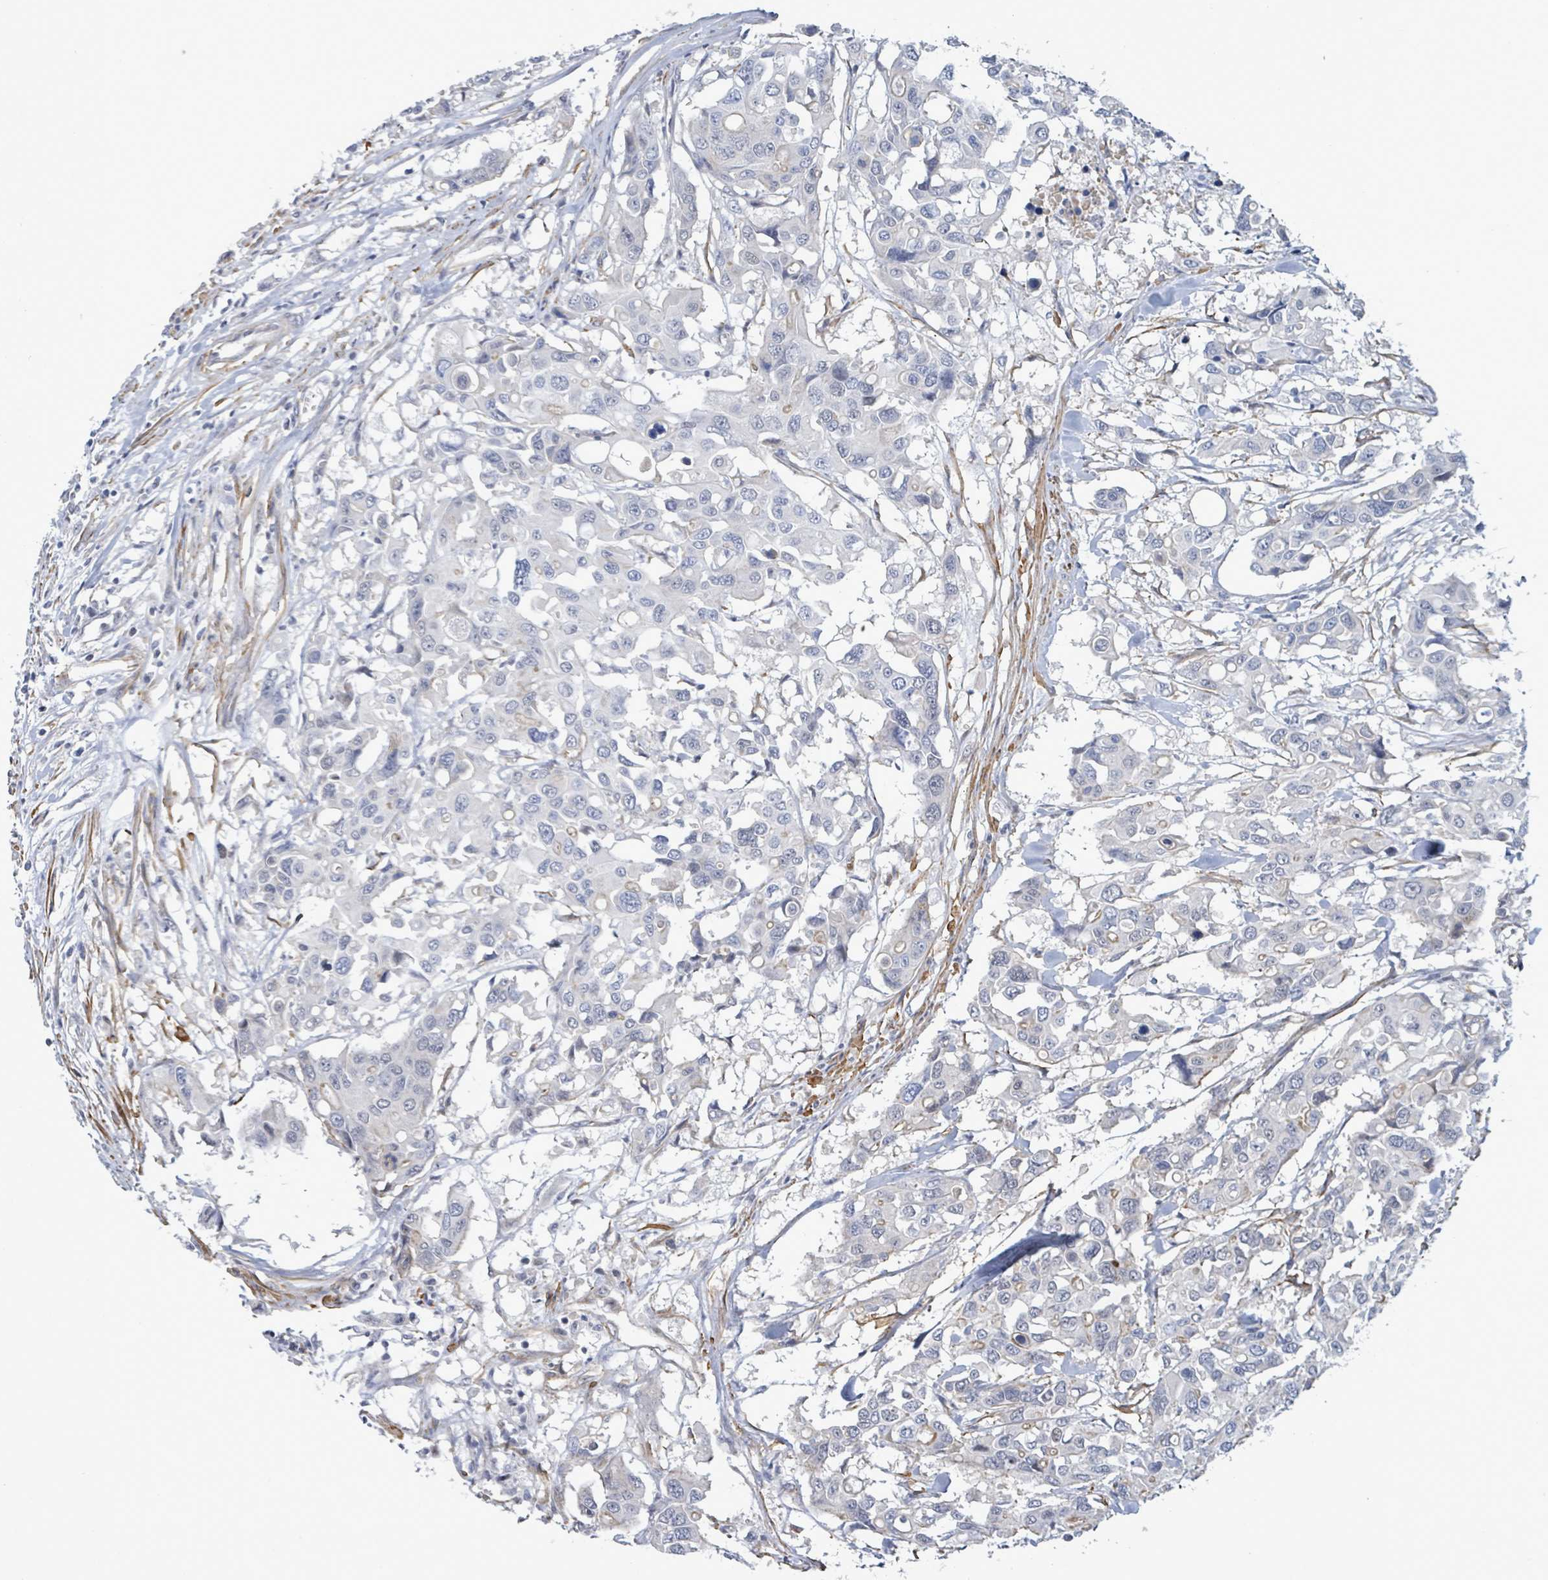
{"staining": {"intensity": "negative", "quantity": "none", "location": "none"}, "tissue": "colorectal cancer", "cell_type": "Tumor cells", "image_type": "cancer", "snomed": [{"axis": "morphology", "description": "Adenocarcinoma, NOS"}, {"axis": "topography", "description": "Colon"}], "caption": "Tumor cells show no significant expression in colorectal adenocarcinoma.", "gene": "DMRTC1B", "patient": {"sex": "male", "age": 77}}